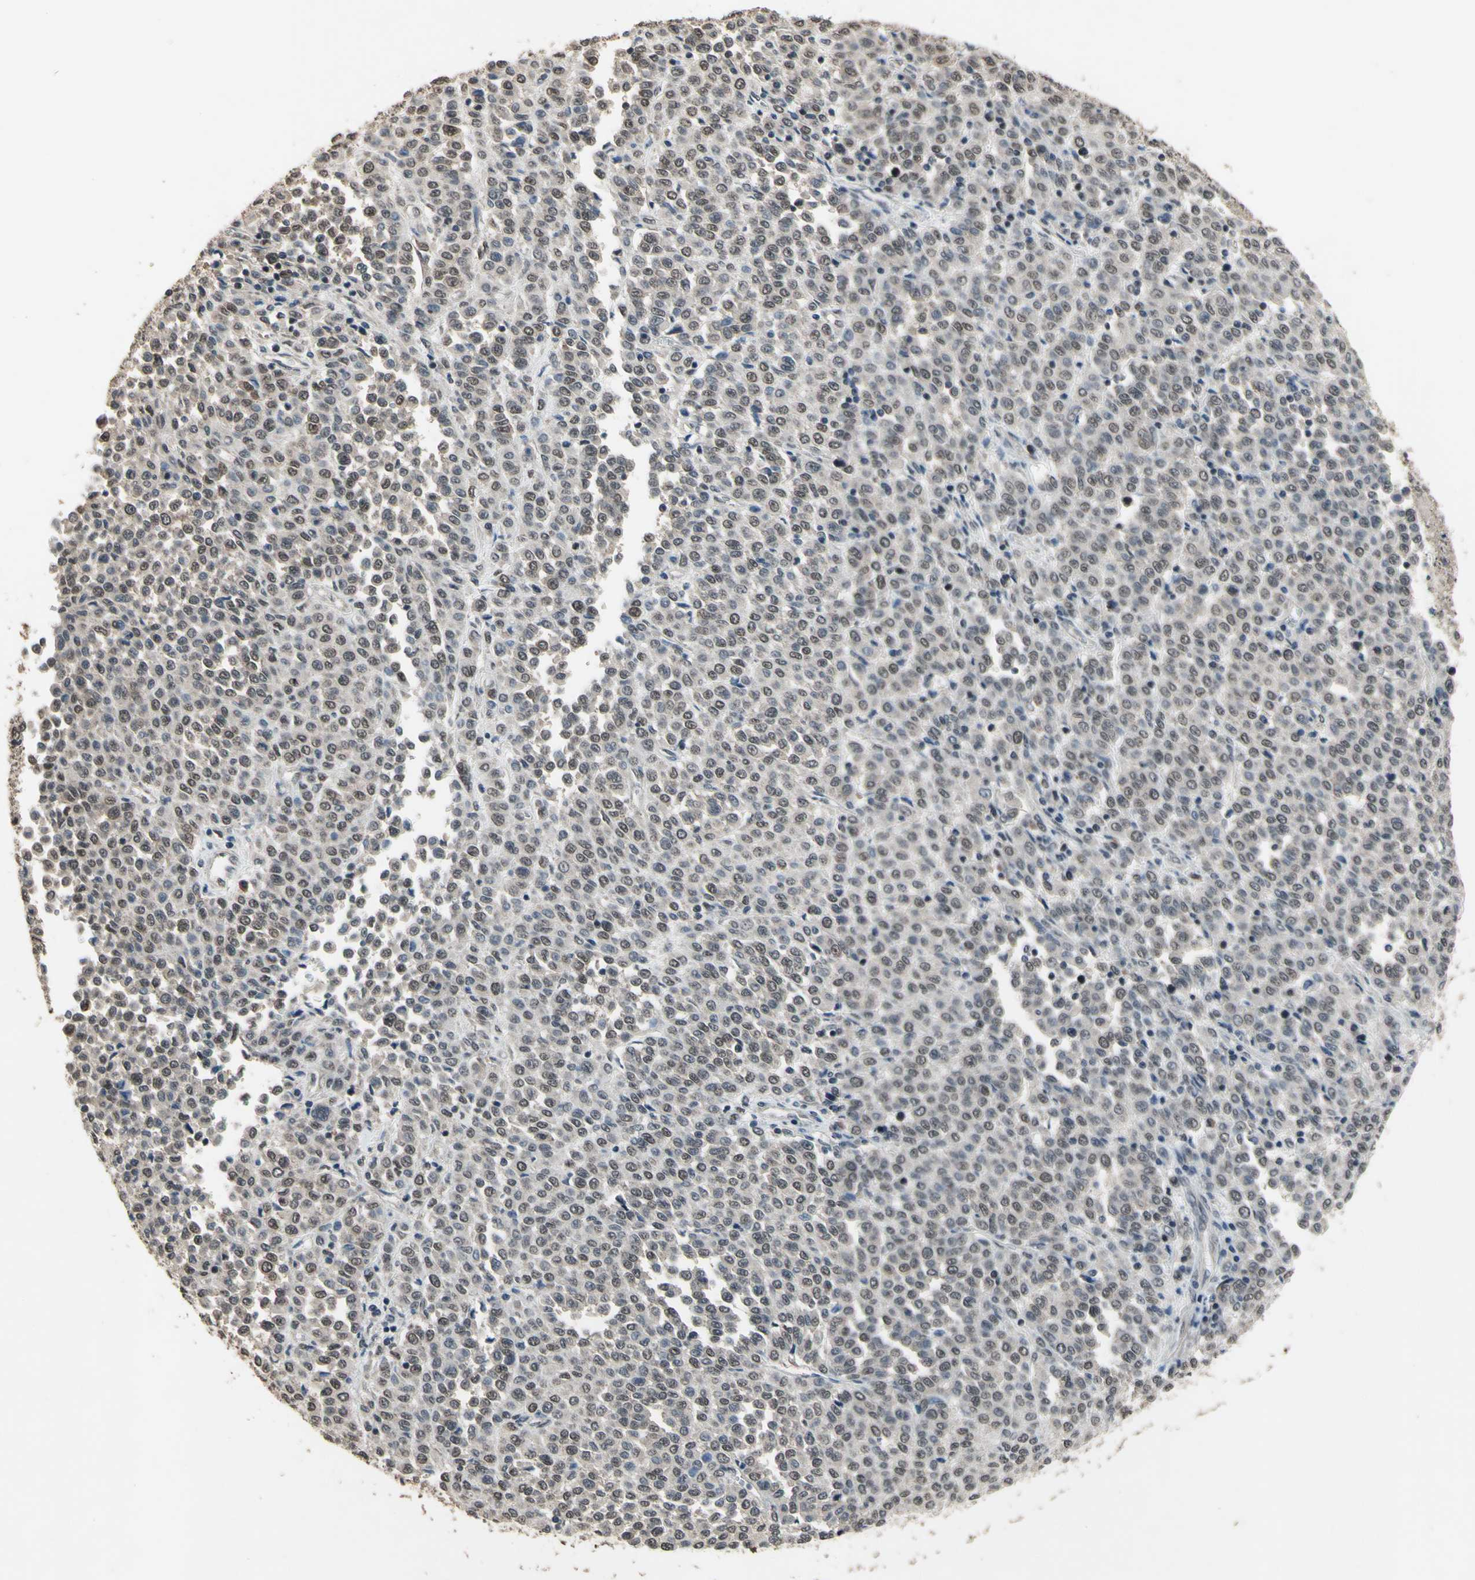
{"staining": {"intensity": "moderate", "quantity": ">75%", "location": "nuclear"}, "tissue": "melanoma", "cell_type": "Tumor cells", "image_type": "cancer", "snomed": [{"axis": "morphology", "description": "Malignant melanoma, Metastatic site"}, {"axis": "topography", "description": "Pancreas"}], "caption": "Immunohistochemistry (IHC) histopathology image of neoplastic tissue: human melanoma stained using immunohistochemistry (IHC) displays medium levels of moderate protein expression localized specifically in the nuclear of tumor cells, appearing as a nuclear brown color.", "gene": "ZNF174", "patient": {"sex": "female", "age": 30}}